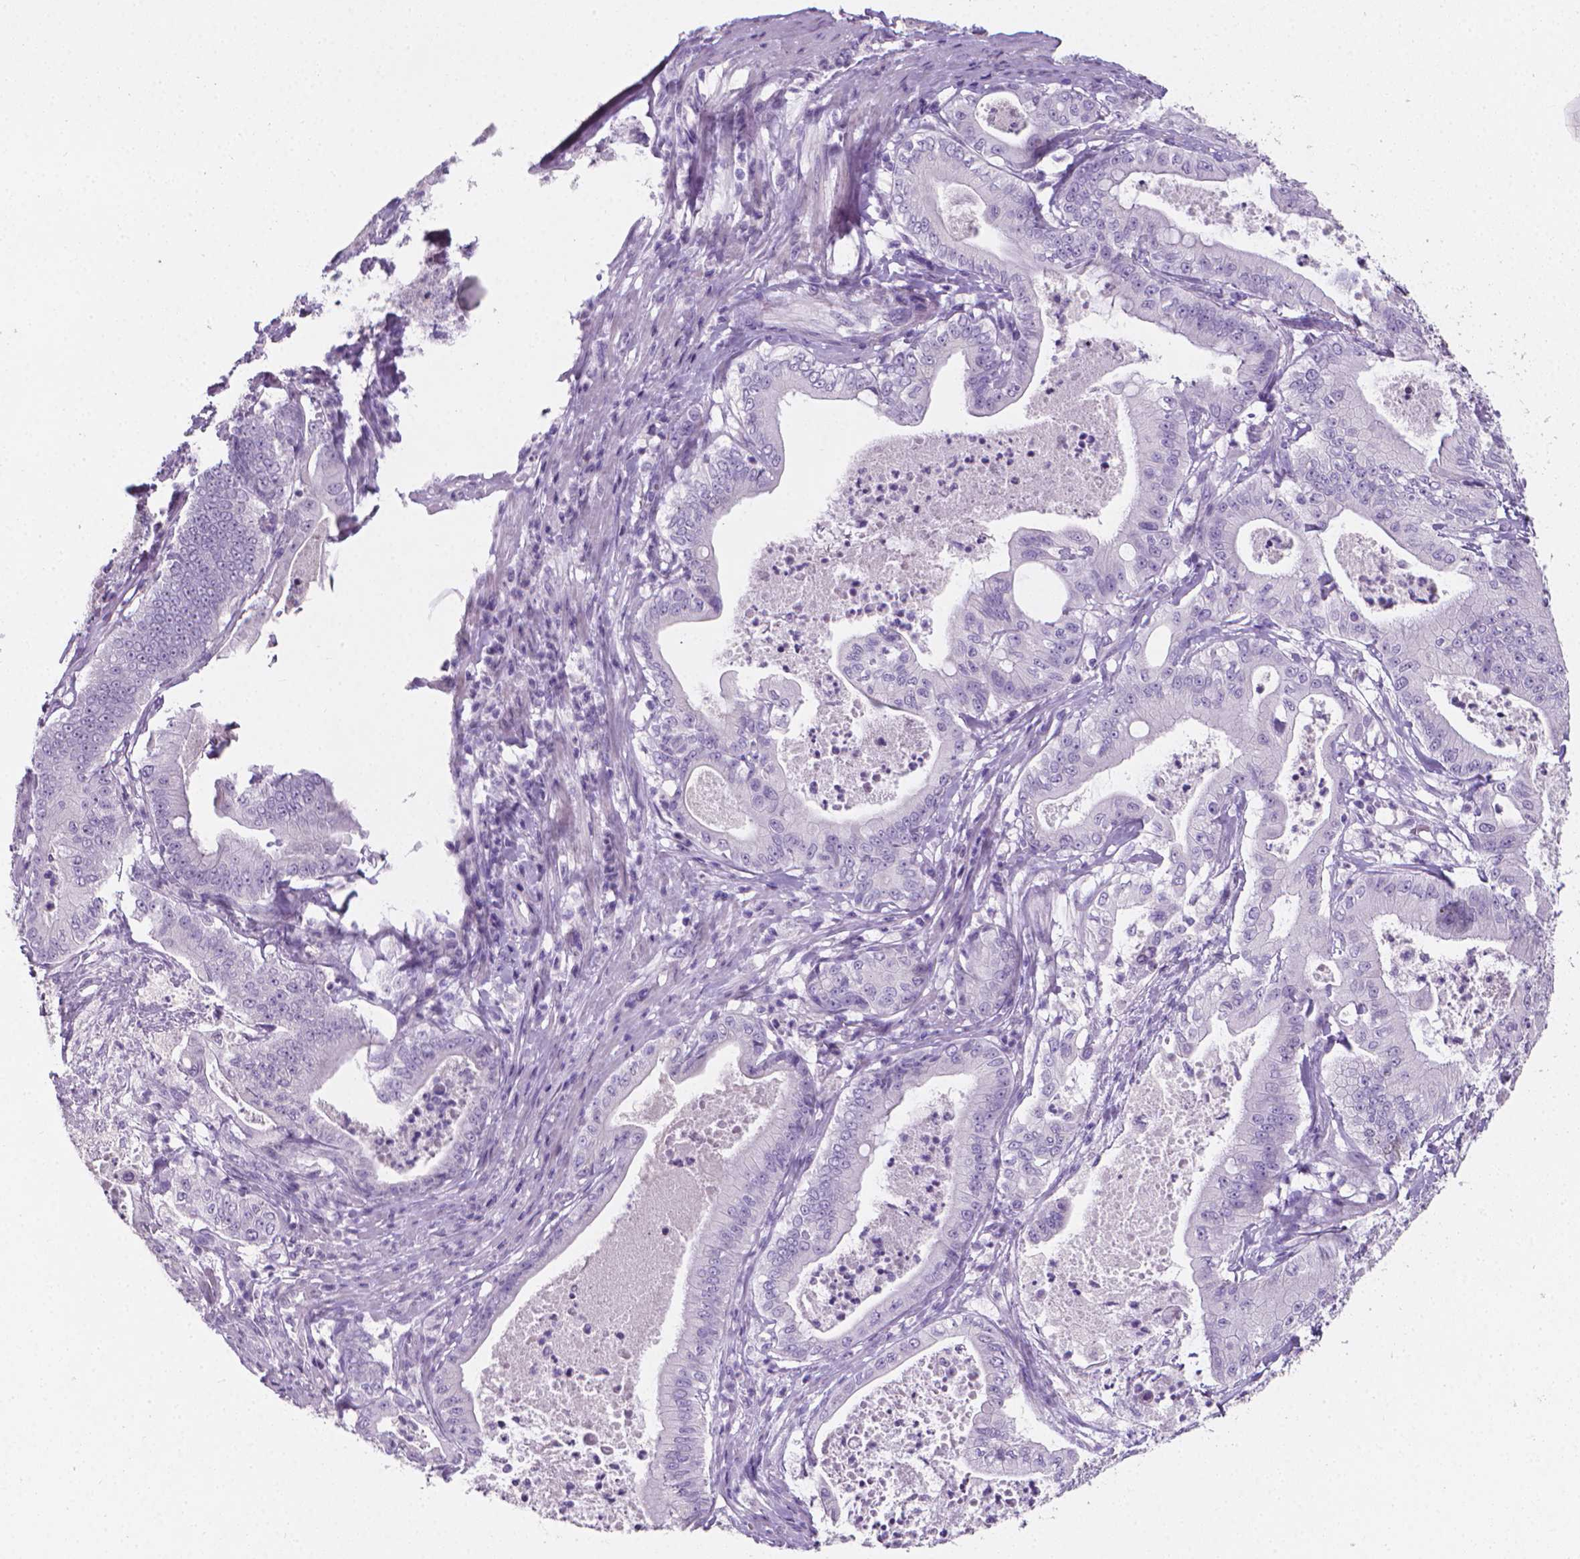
{"staining": {"intensity": "negative", "quantity": "none", "location": "none"}, "tissue": "pancreatic cancer", "cell_type": "Tumor cells", "image_type": "cancer", "snomed": [{"axis": "morphology", "description": "Adenocarcinoma, NOS"}, {"axis": "topography", "description": "Pancreas"}], "caption": "Tumor cells are negative for brown protein staining in pancreatic adenocarcinoma.", "gene": "XPNPEP2", "patient": {"sex": "male", "age": 71}}